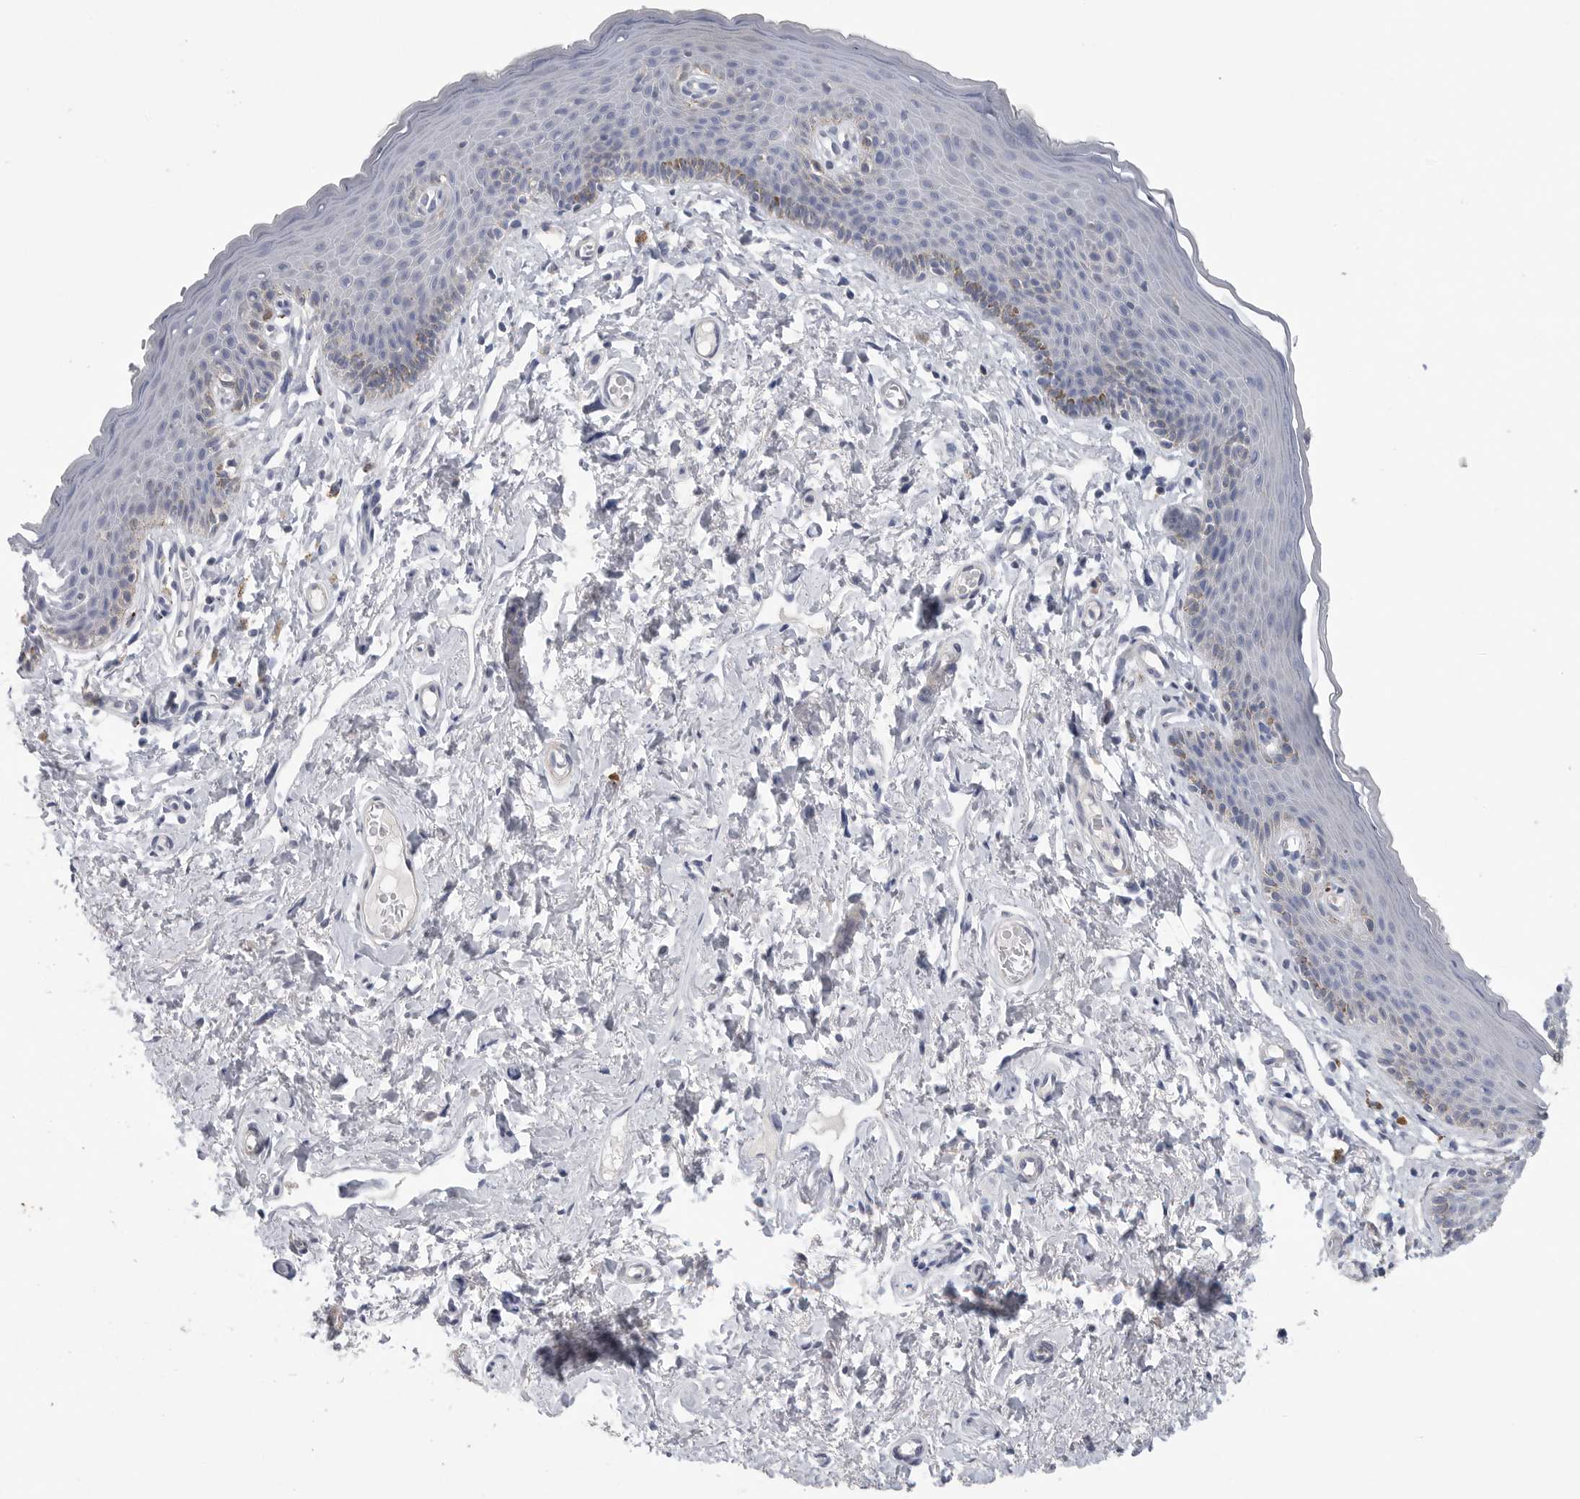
{"staining": {"intensity": "weak", "quantity": "<25%", "location": "cytoplasmic/membranous"}, "tissue": "skin", "cell_type": "Epidermal cells", "image_type": "normal", "snomed": [{"axis": "morphology", "description": "Normal tissue, NOS"}, {"axis": "topography", "description": "Vulva"}], "caption": "This micrograph is of unremarkable skin stained with IHC to label a protein in brown with the nuclei are counter-stained blue. There is no expression in epidermal cells.", "gene": "CAMK2B", "patient": {"sex": "female", "age": 66}}